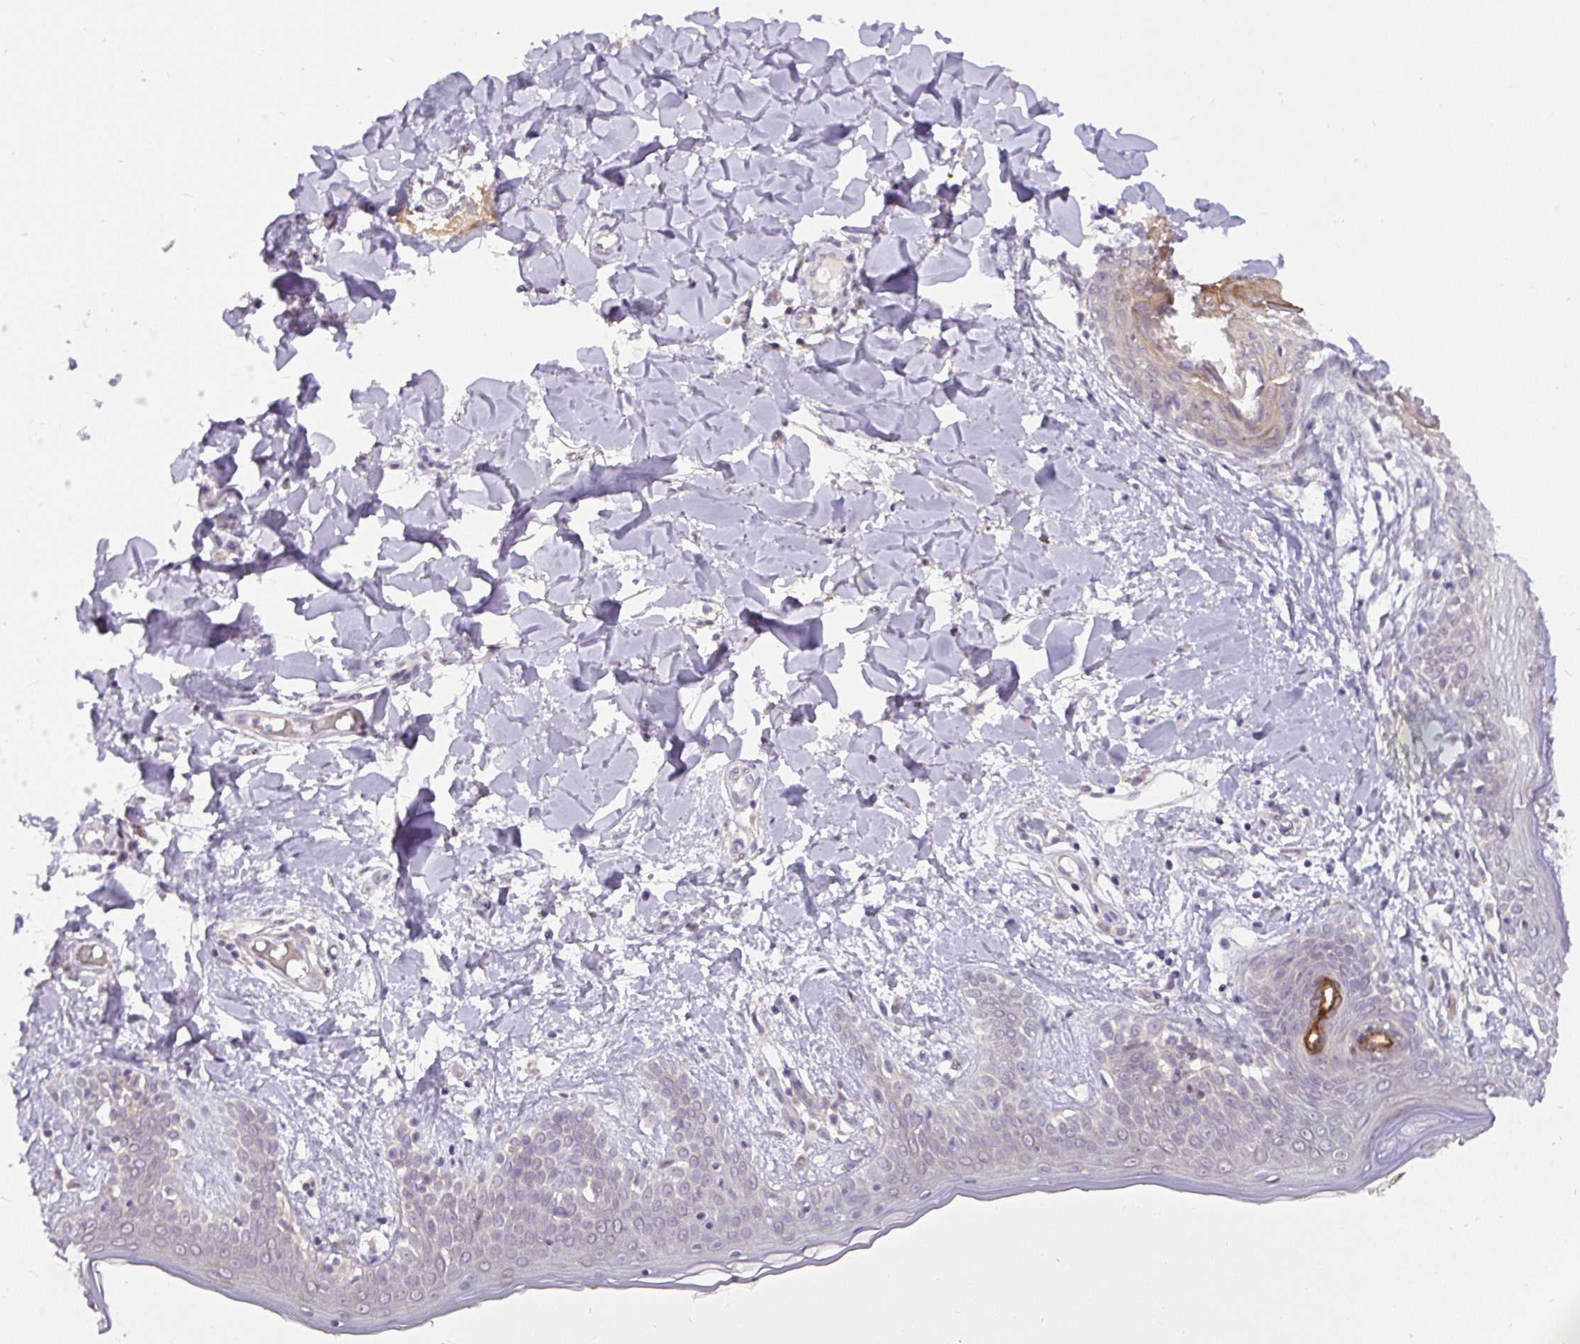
{"staining": {"intensity": "negative", "quantity": "none", "location": "none"}, "tissue": "skin", "cell_type": "Fibroblasts", "image_type": "normal", "snomed": [{"axis": "morphology", "description": "Normal tissue, NOS"}, {"axis": "topography", "description": "Skin"}], "caption": "Benign skin was stained to show a protein in brown. There is no significant staining in fibroblasts. (DAB (3,3'-diaminobenzidine) immunohistochemistry, high magnification).", "gene": "FAM117B", "patient": {"sex": "female", "age": 34}}